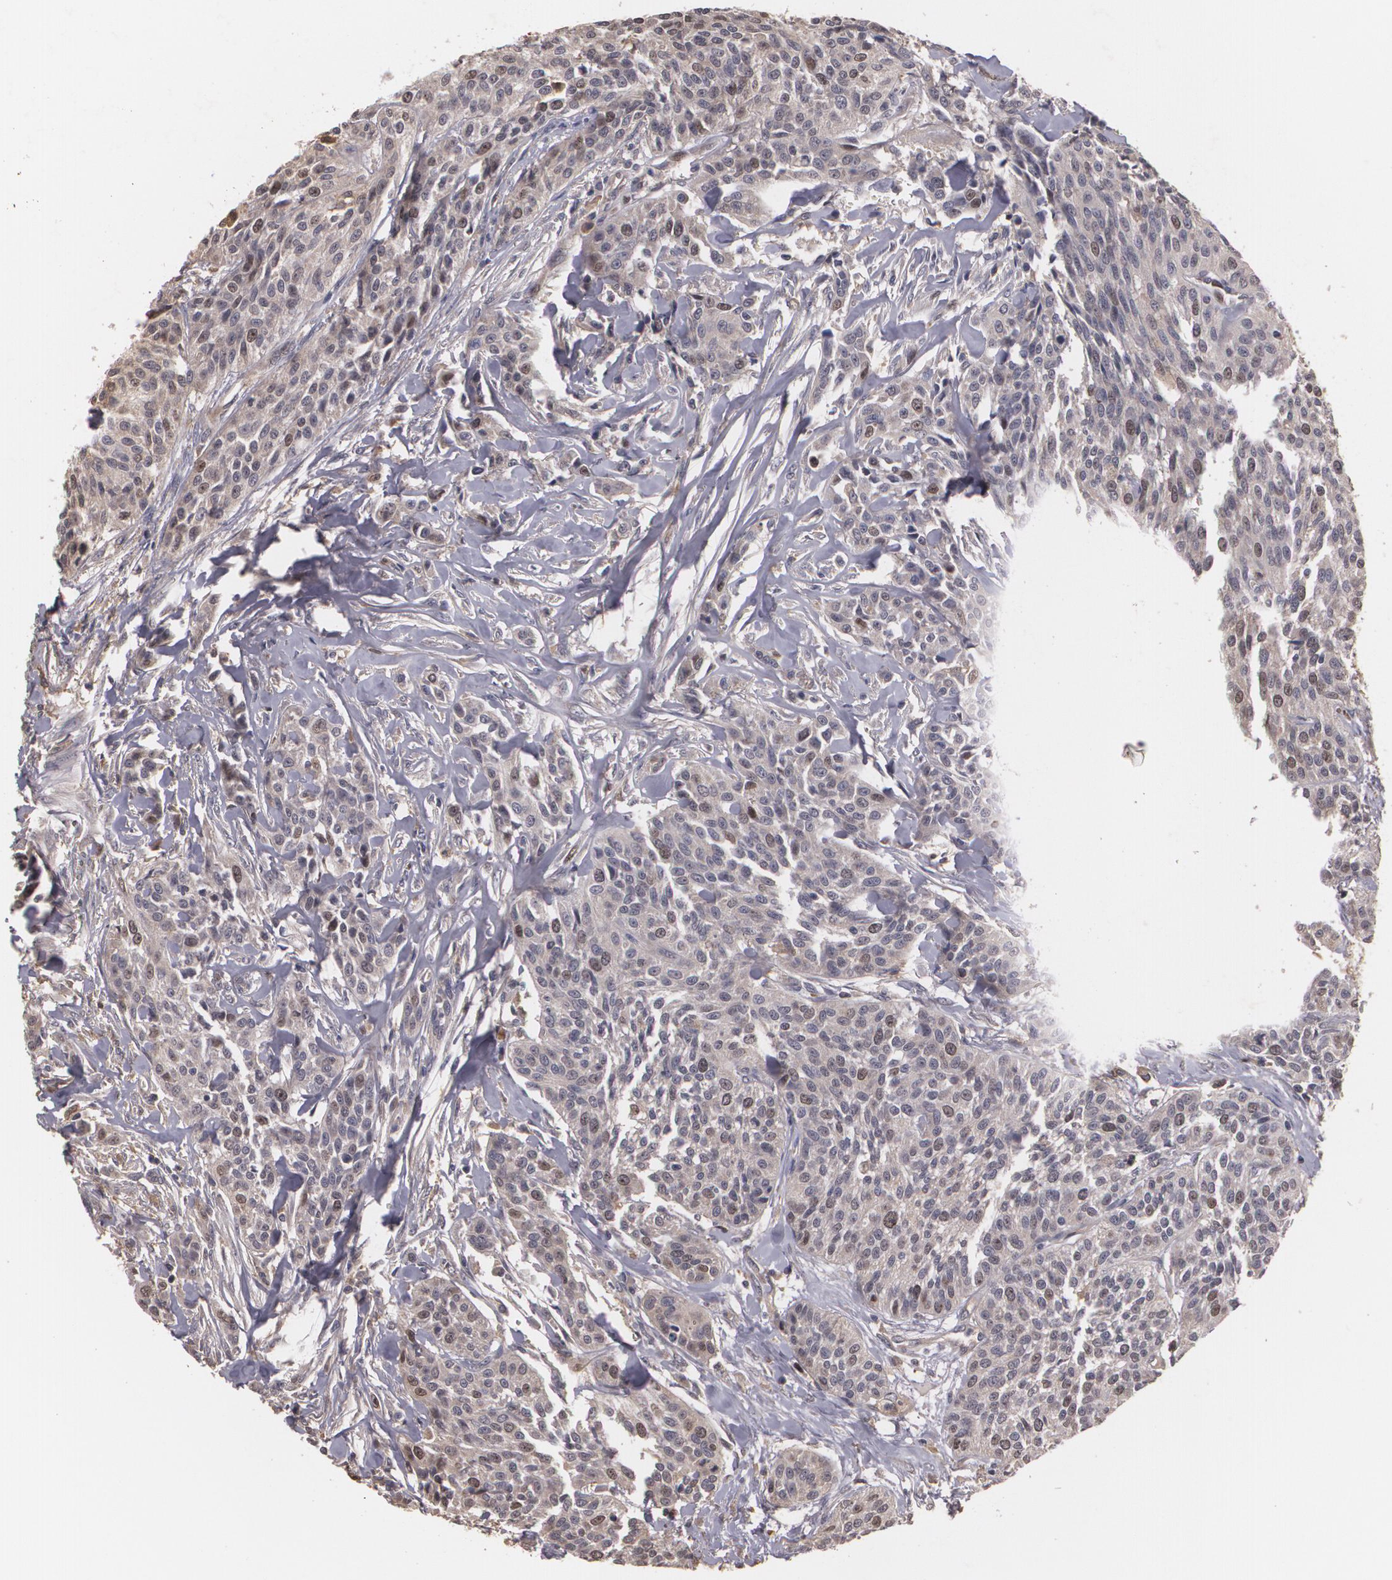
{"staining": {"intensity": "moderate", "quantity": "25%-75%", "location": "cytoplasmic/membranous,nuclear"}, "tissue": "urothelial cancer", "cell_type": "Tumor cells", "image_type": "cancer", "snomed": [{"axis": "morphology", "description": "Urothelial carcinoma, High grade"}, {"axis": "topography", "description": "Urinary bladder"}], "caption": "Approximately 25%-75% of tumor cells in urothelial cancer display moderate cytoplasmic/membranous and nuclear protein expression as visualized by brown immunohistochemical staining.", "gene": "BRCA1", "patient": {"sex": "male", "age": 56}}